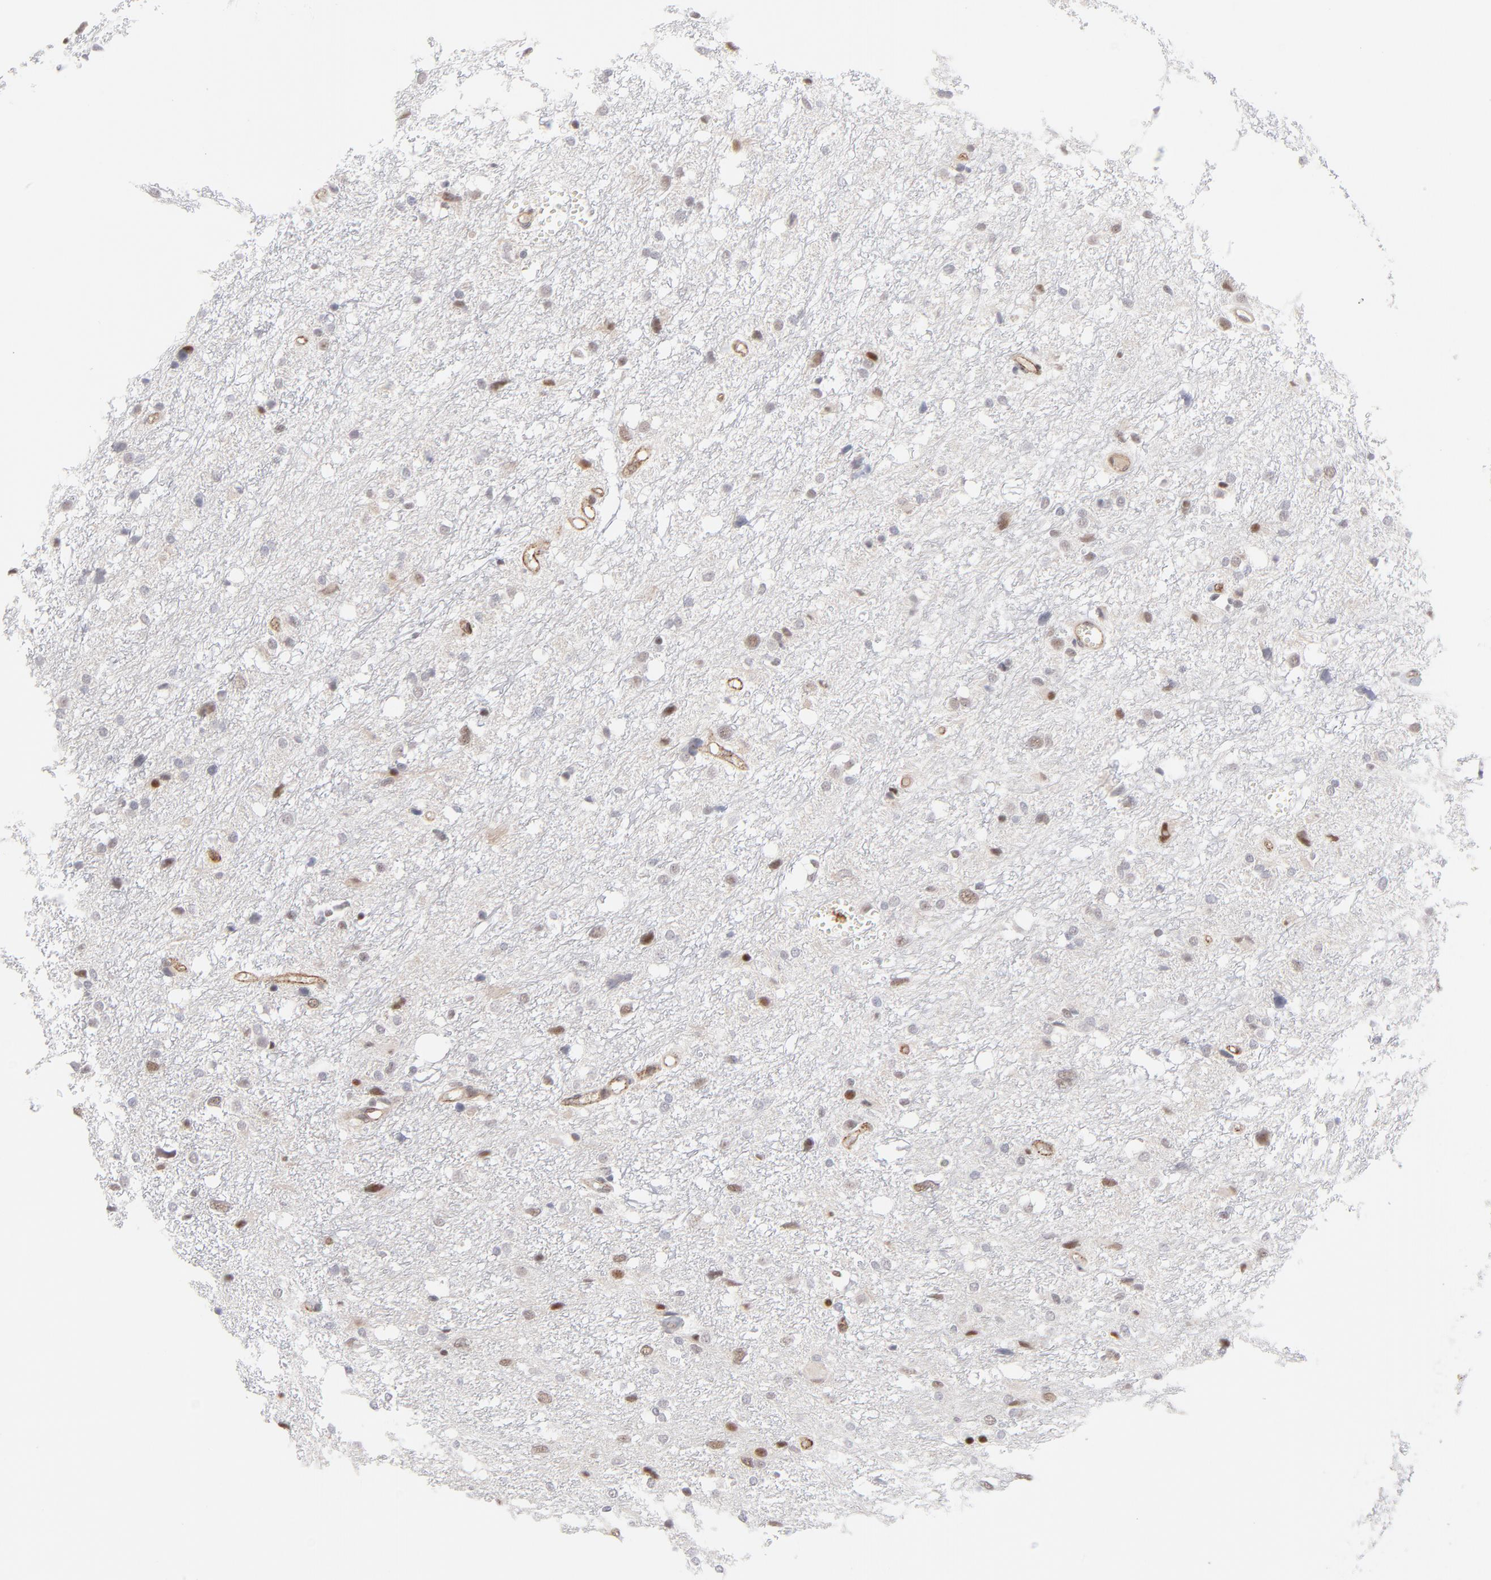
{"staining": {"intensity": "weak", "quantity": "25%-75%", "location": "cytoplasmic/membranous,nuclear"}, "tissue": "glioma", "cell_type": "Tumor cells", "image_type": "cancer", "snomed": [{"axis": "morphology", "description": "Glioma, malignant, High grade"}, {"axis": "topography", "description": "Brain"}], "caption": "Weak cytoplasmic/membranous and nuclear expression for a protein is identified in approximately 25%-75% of tumor cells of glioma using immunohistochemistry.", "gene": "NBN", "patient": {"sex": "female", "age": 59}}